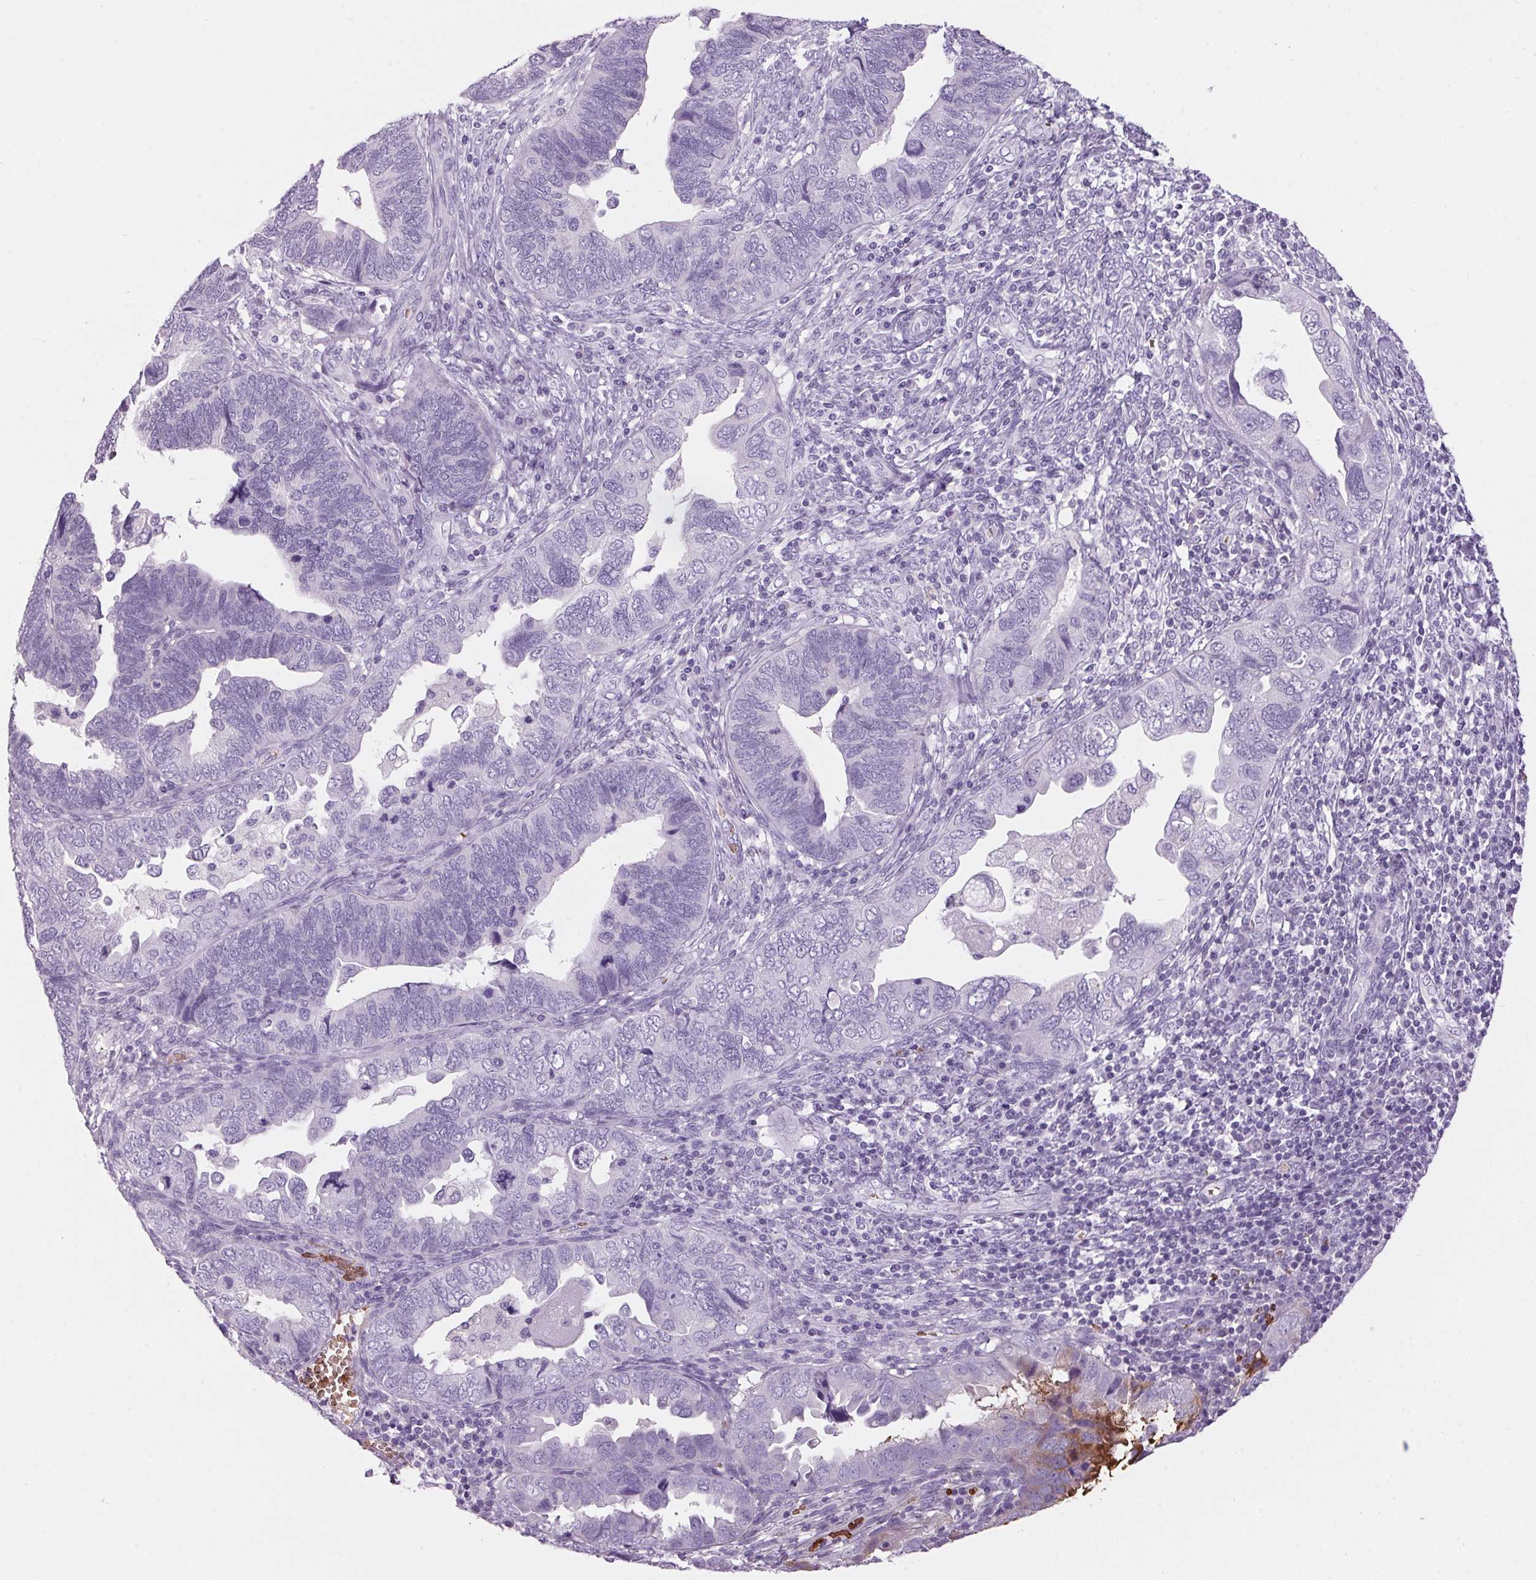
{"staining": {"intensity": "negative", "quantity": "none", "location": "none"}, "tissue": "endometrial cancer", "cell_type": "Tumor cells", "image_type": "cancer", "snomed": [{"axis": "morphology", "description": "Adenocarcinoma, NOS"}, {"axis": "topography", "description": "Endometrium"}], "caption": "Tumor cells are negative for protein expression in human endometrial cancer.", "gene": "HBQ1", "patient": {"sex": "female", "age": 79}}